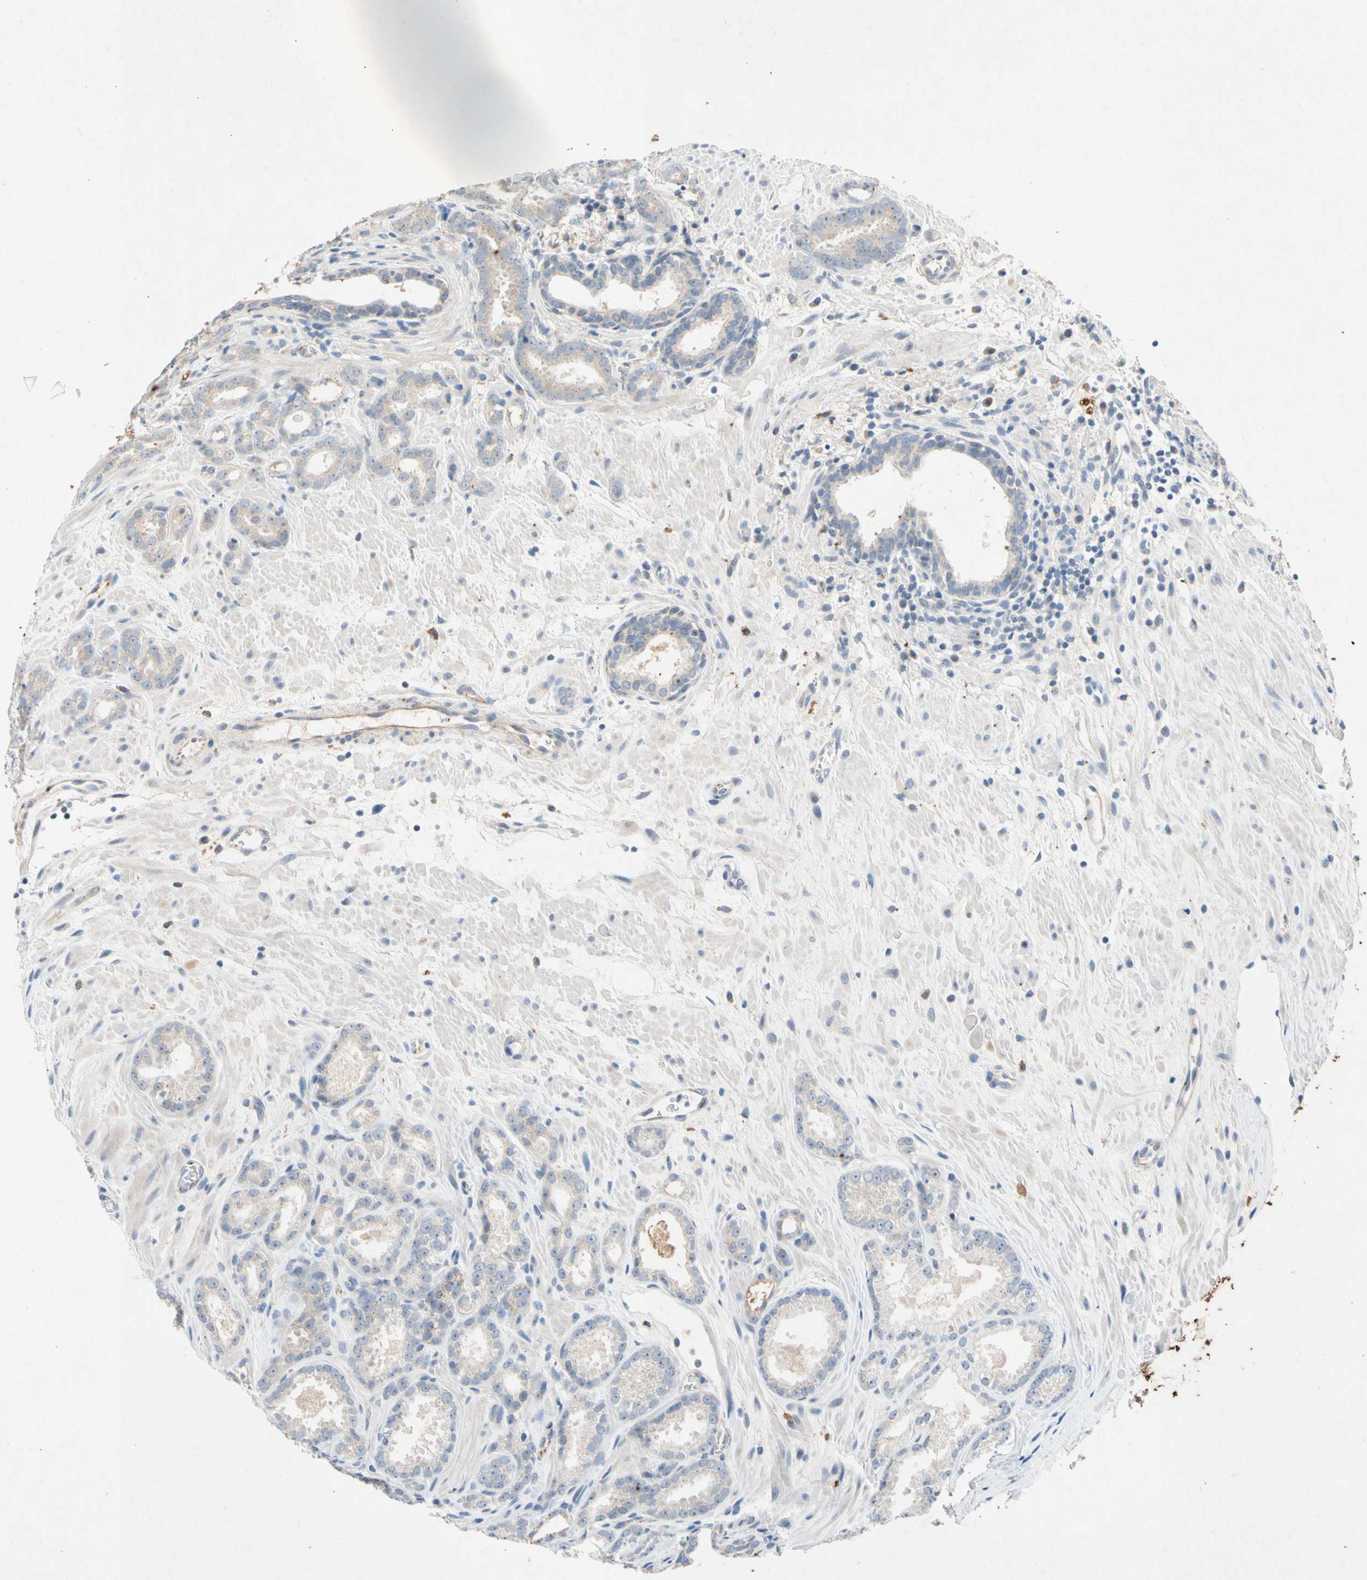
{"staining": {"intensity": "weak", "quantity": ">75%", "location": "cytoplasmic/membranous"}, "tissue": "prostate cancer", "cell_type": "Tumor cells", "image_type": "cancer", "snomed": [{"axis": "morphology", "description": "Adenocarcinoma, Low grade"}, {"axis": "topography", "description": "Prostate"}], "caption": "An immunohistochemistry (IHC) histopathology image of neoplastic tissue is shown. Protein staining in brown labels weak cytoplasmic/membranous positivity in prostate cancer within tumor cells.", "gene": "GASK1B", "patient": {"sex": "male", "age": 57}}